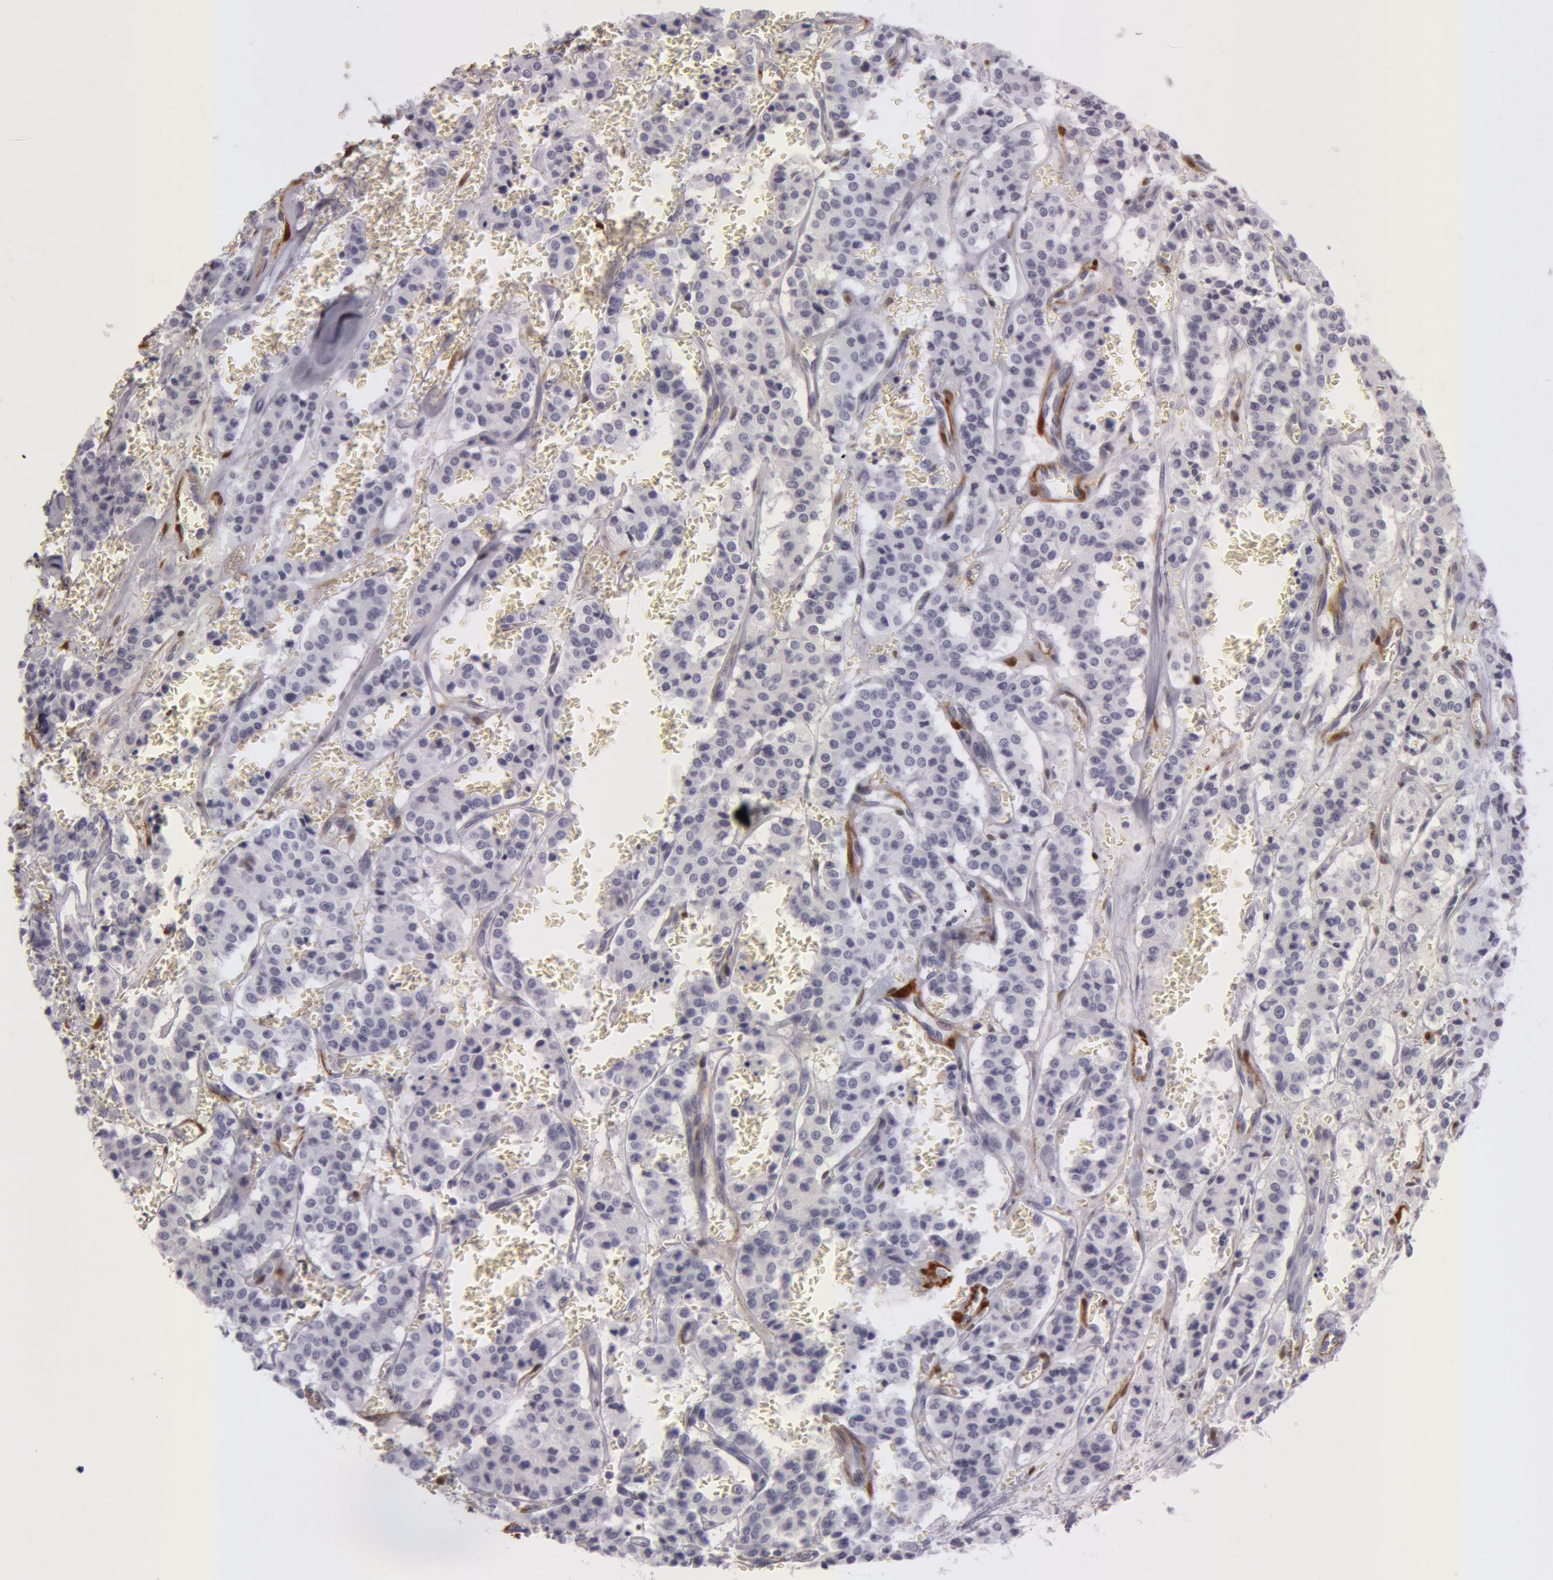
{"staining": {"intensity": "negative", "quantity": "none", "location": "none"}, "tissue": "carcinoid", "cell_type": "Tumor cells", "image_type": "cancer", "snomed": [{"axis": "morphology", "description": "Carcinoid, malignant, NOS"}, {"axis": "topography", "description": "Bronchus"}], "caption": "A histopathology image of malignant carcinoid stained for a protein reveals no brown staining in tumor cells.", "gene": "TAGLN", "patient": {"sex": "male", "age": 55}}